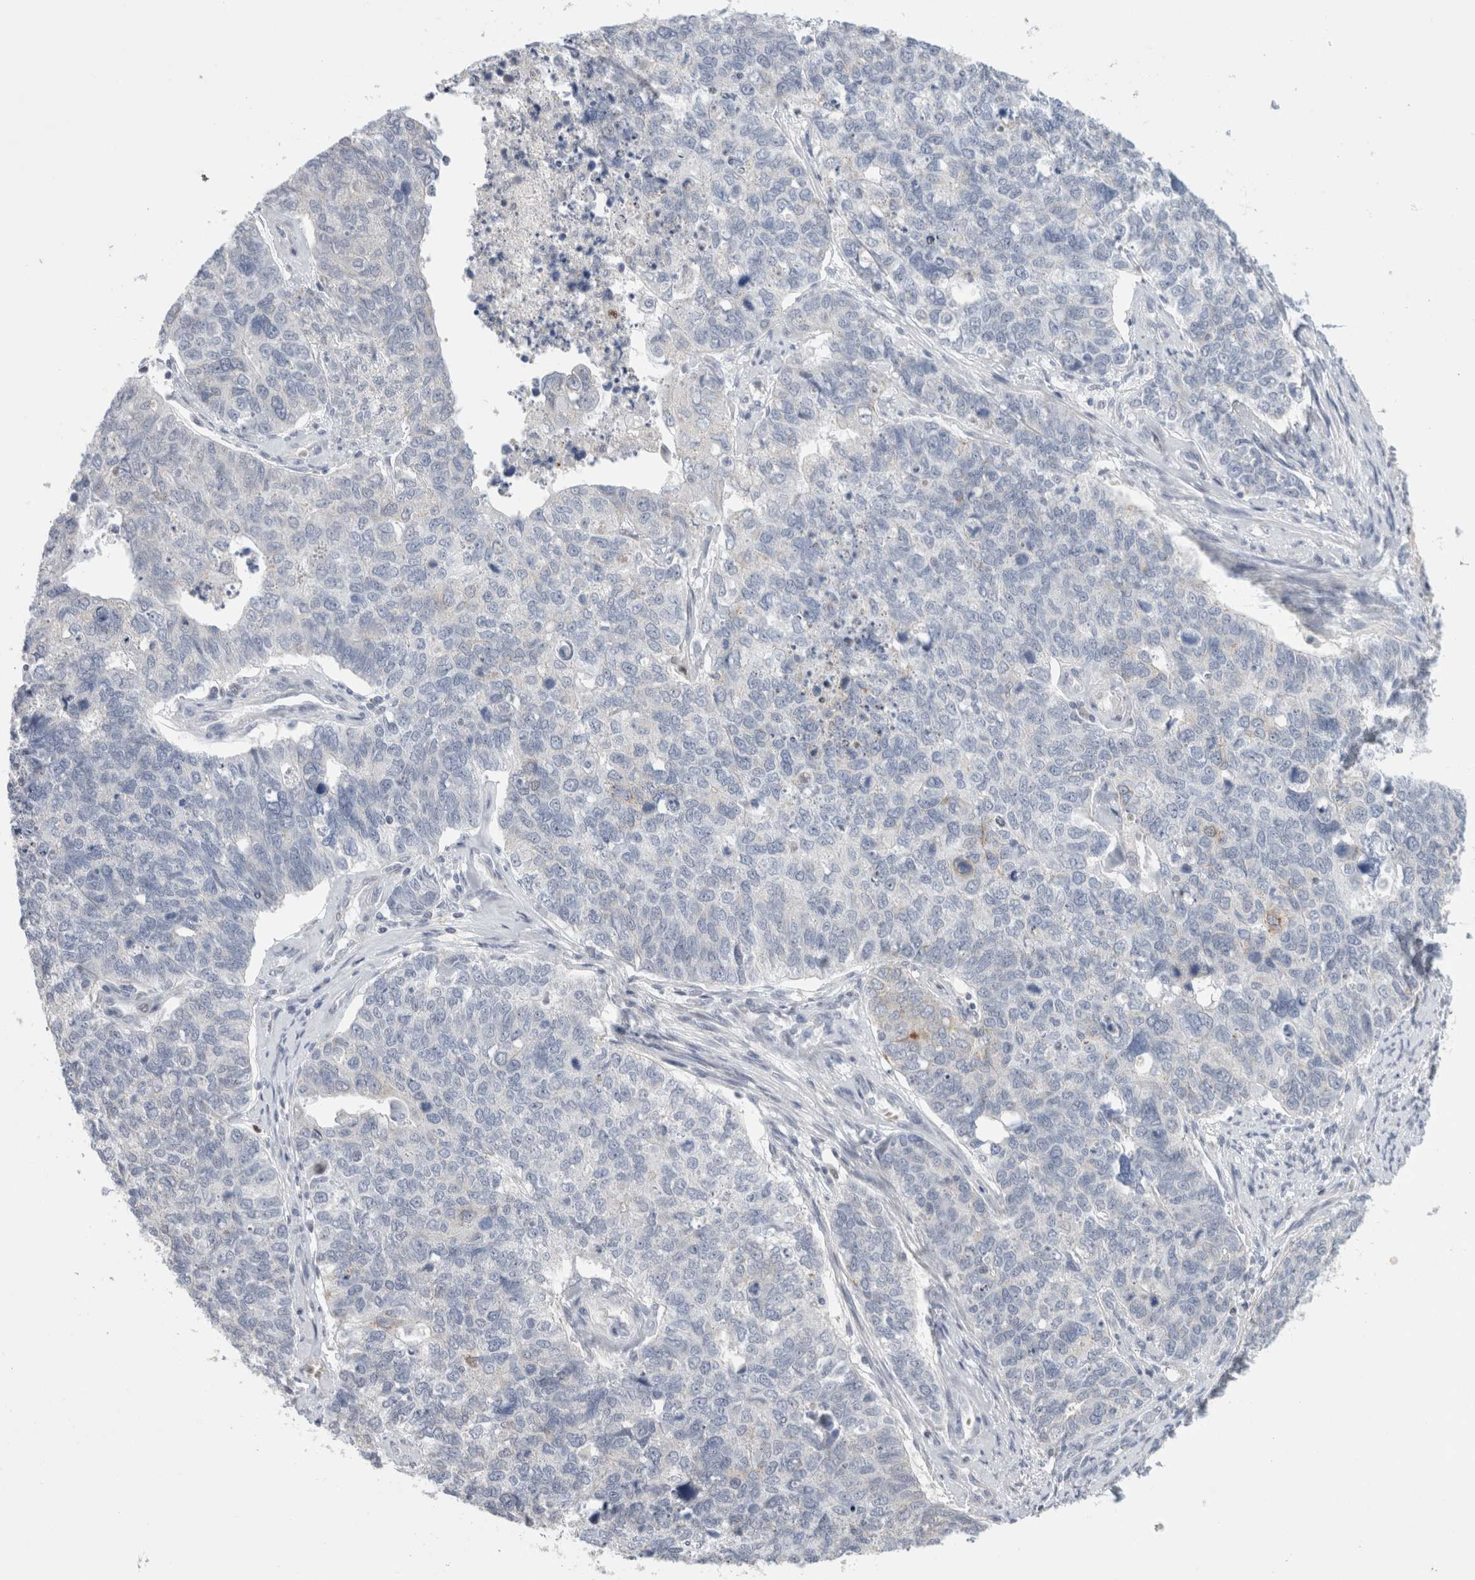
{"staining": {"intensity": "negative", "quantity": "none", "location": "none"}, "tissue": "cervical cancer", "cell_type": "Tumor cells", "image_type": "cancer", "snomed": [{"axis": "morphology", "description": "Squamous cell carcinoma, NOS"}, {"axis": "topography", "description": "Cervix"}], "caption": "DAB immunohistochemical staining of human cervical squamous cell carcinoma shows no significant expression in tumor cells.", "gene": "AGMAT", "patient": {"sex": "female", "age": 63}}